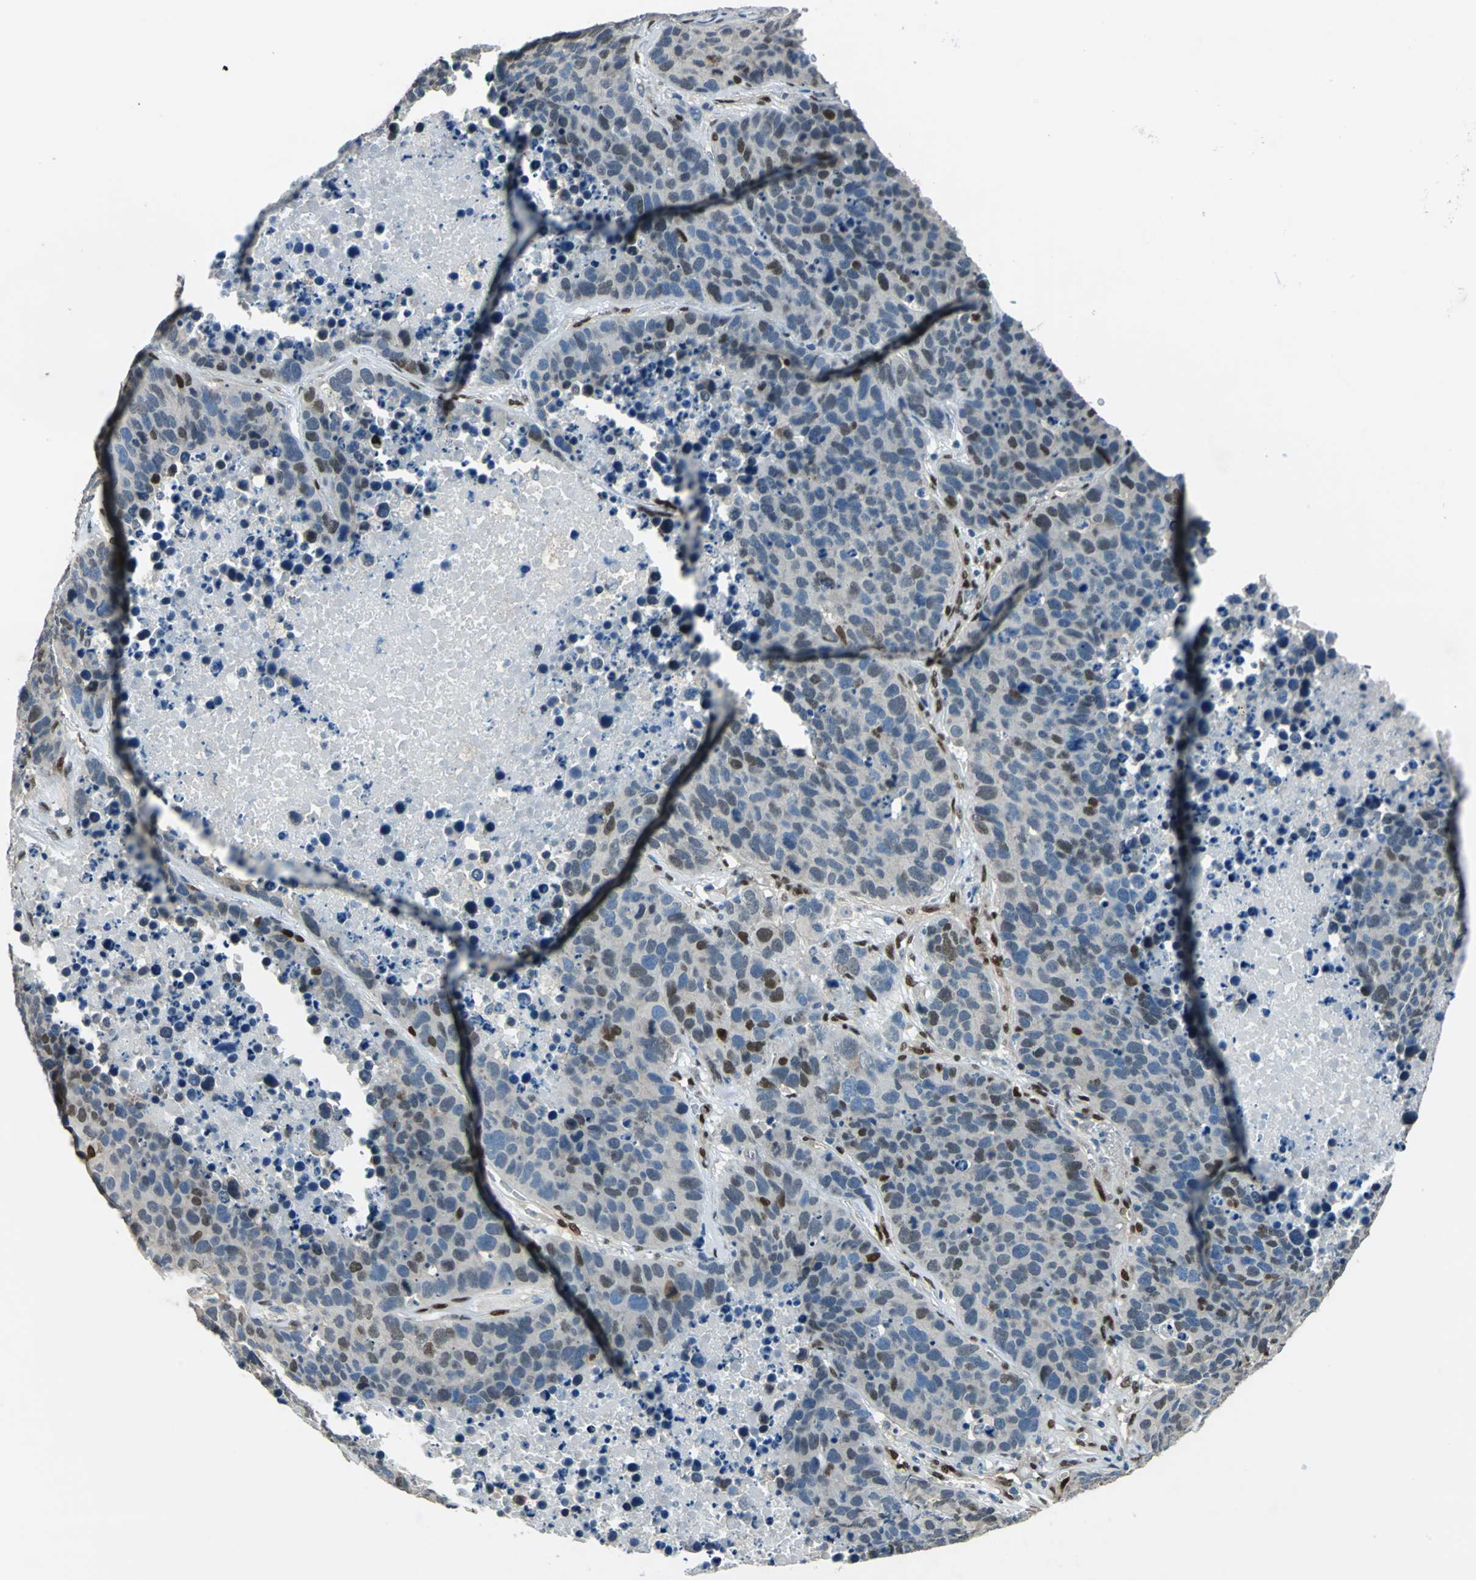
{"staining": {"intensity": "moderate", "quantity": "<25%", "location": "nuclear"}, "tissue": "carcinoid", "cell_type": "Tumor cells", "image_type": "cancer", "snomed": [{"axis": "morphology", "description": "Carcinoid, malignant, NOS"}, {"axis": "topography", "description": "Lung"}], "caption": "Immunohistochemistry of carcinoid (malignant) exhibits low levels of moderate nuclear staining in about <25% of tumor cells.", "gene": "NFIA", "patient": {"sex": "male", "age": 60}}